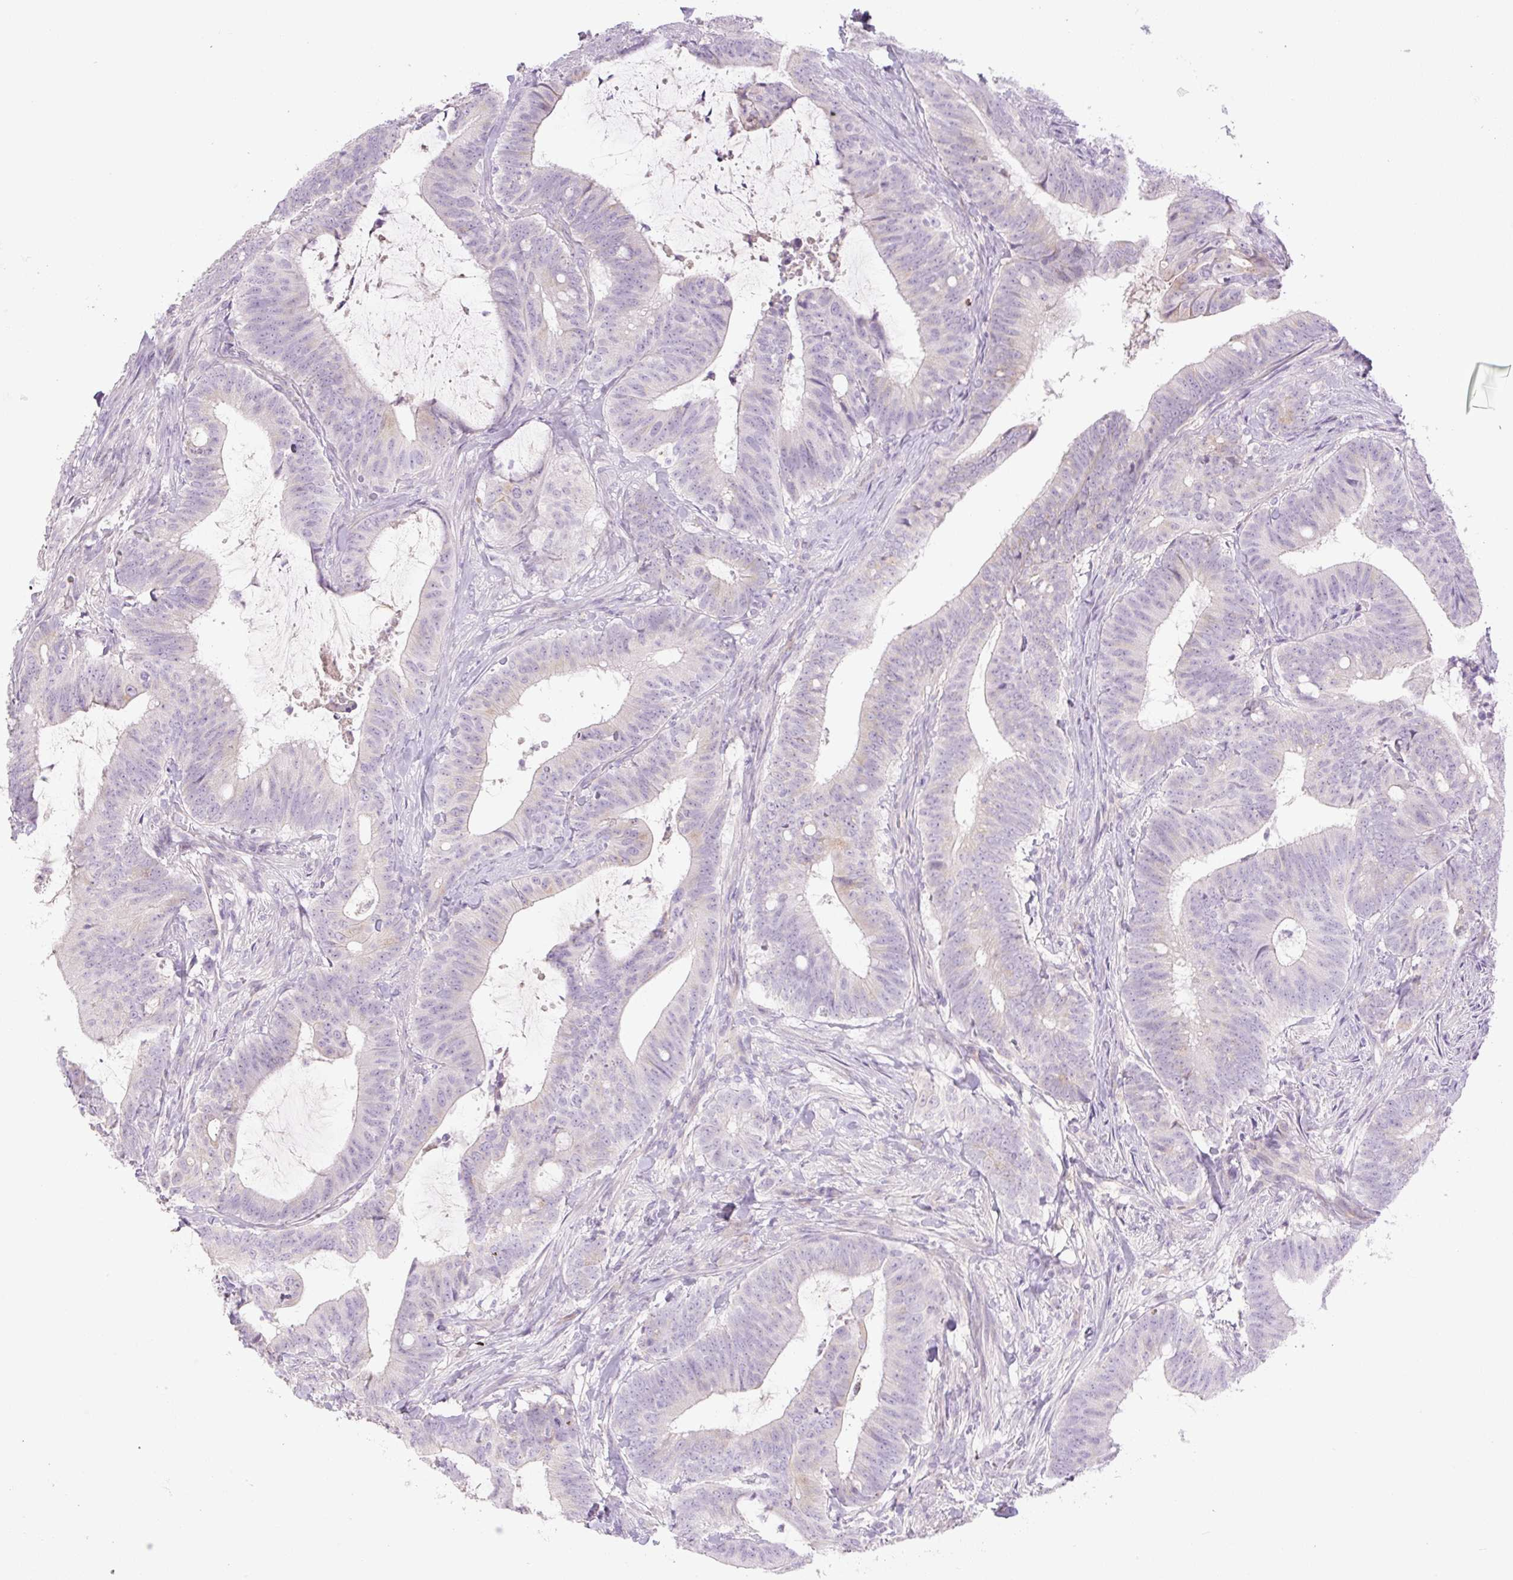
{"staining": {"intensity": "negative", "quantity": "none", "location": "none"}, "tissue": "colorectal cancer", "cell_type": "Tumor cells", "image_type": "cancer", "snomed": [{"axis": "morphology", "description": "Adenocarcinoma, NOS"}, {"axis": "topography", "description": "Colon"}], "caption": "Immunohistochemistry (IHC) micrograph of neoplastic tissue: colorectal cancer stained with DAB shows no significant protein staining in tumor cells.", "gene": "MIA2", "patient": {"sex": "female", "age": 43}}